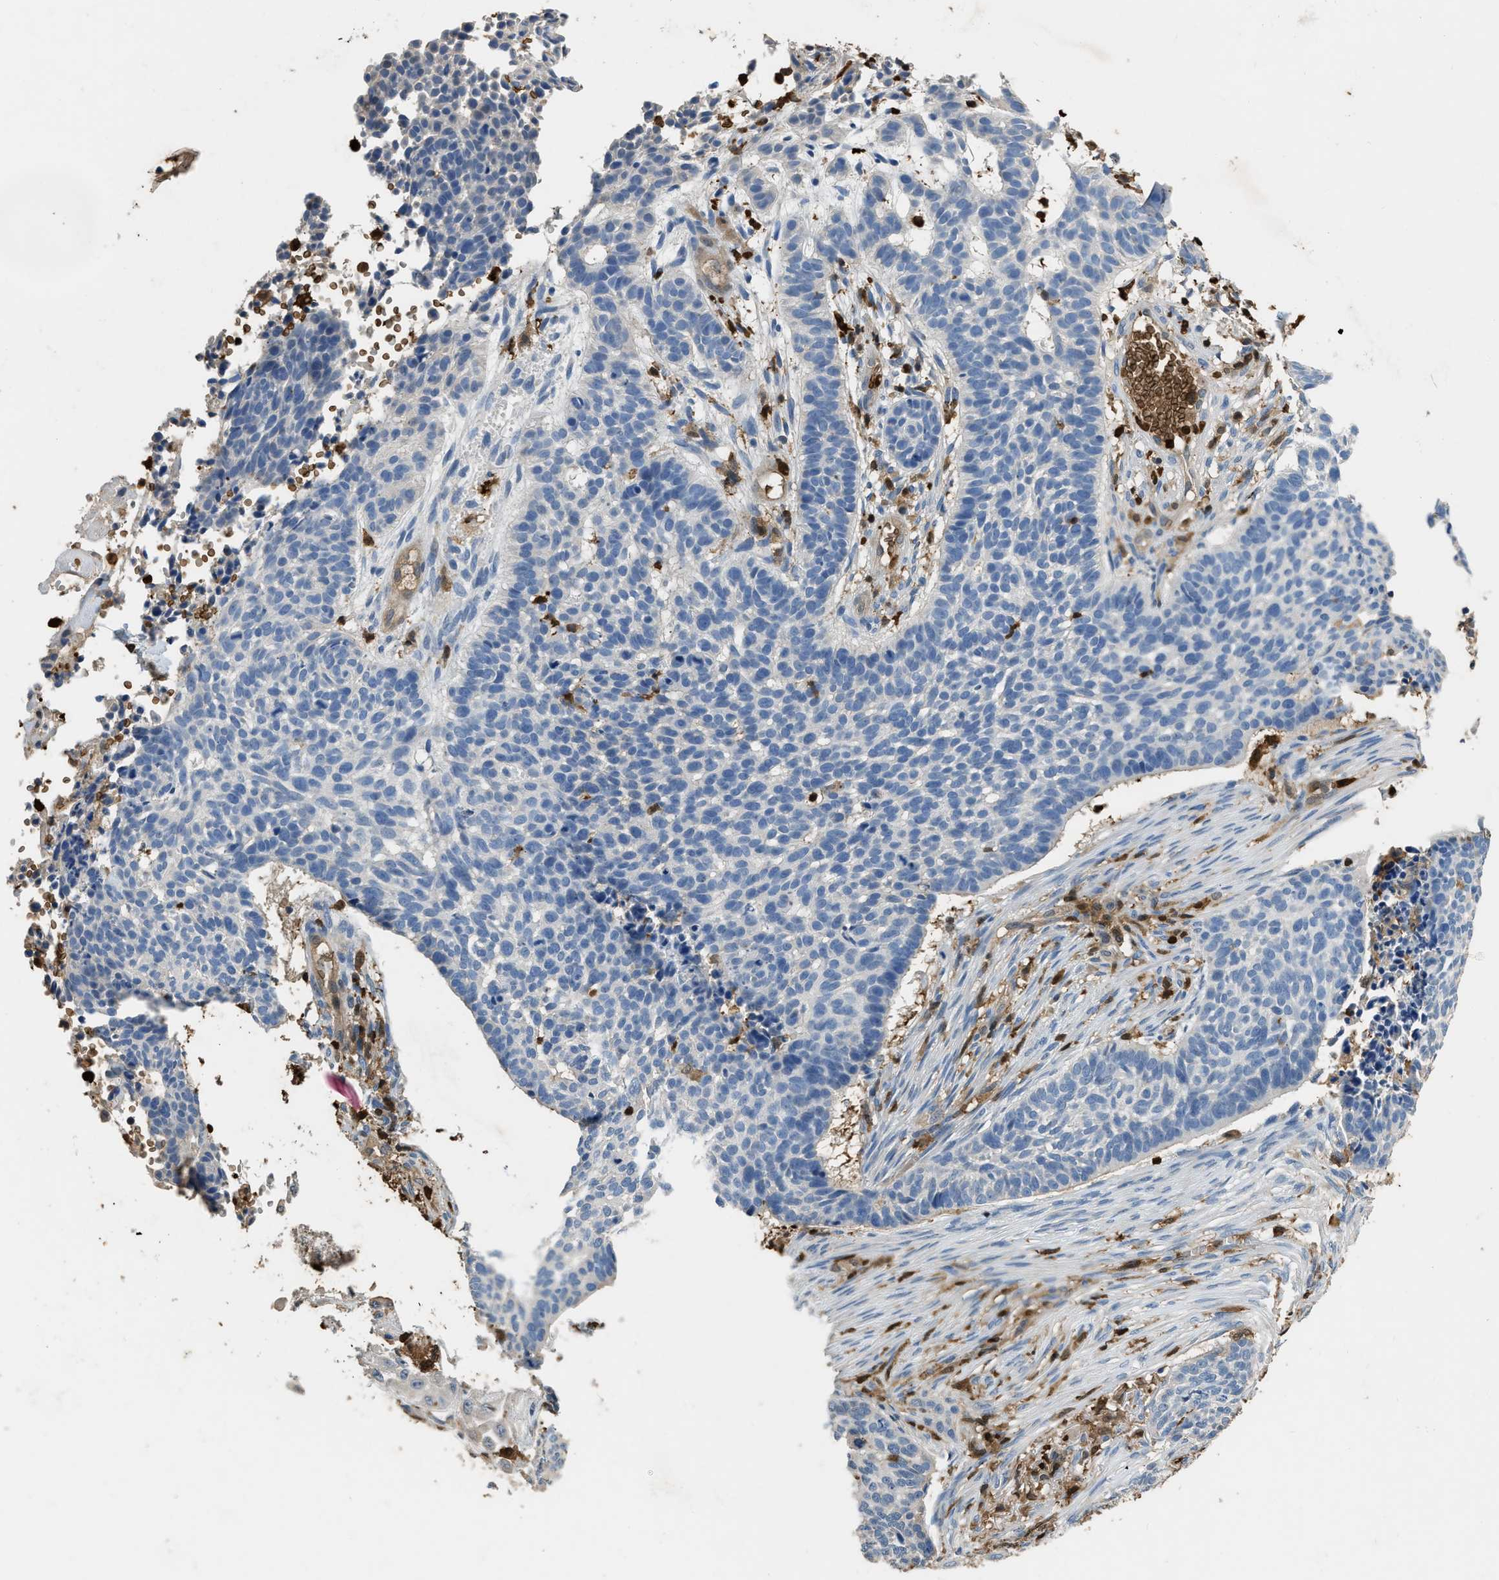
{"staining": {"intensity": "negative", "quantity": "none", "location": "none"}, "tissue": "skin cancer", "cell_type": "Tumor cells", "image_type": "cancer", "snomed": [{"axis": "morphology", "description": "Basal cell carcinoma"}, {"axis": "topography", "description": "Skin"}], "caption": "Immunohistochemical staining of human skin basal cell carcinoma exhibits no significant positivity in tumor cells.", "gene": "ARHGDIB", "patient": {"sex": "male", "age": 85}}